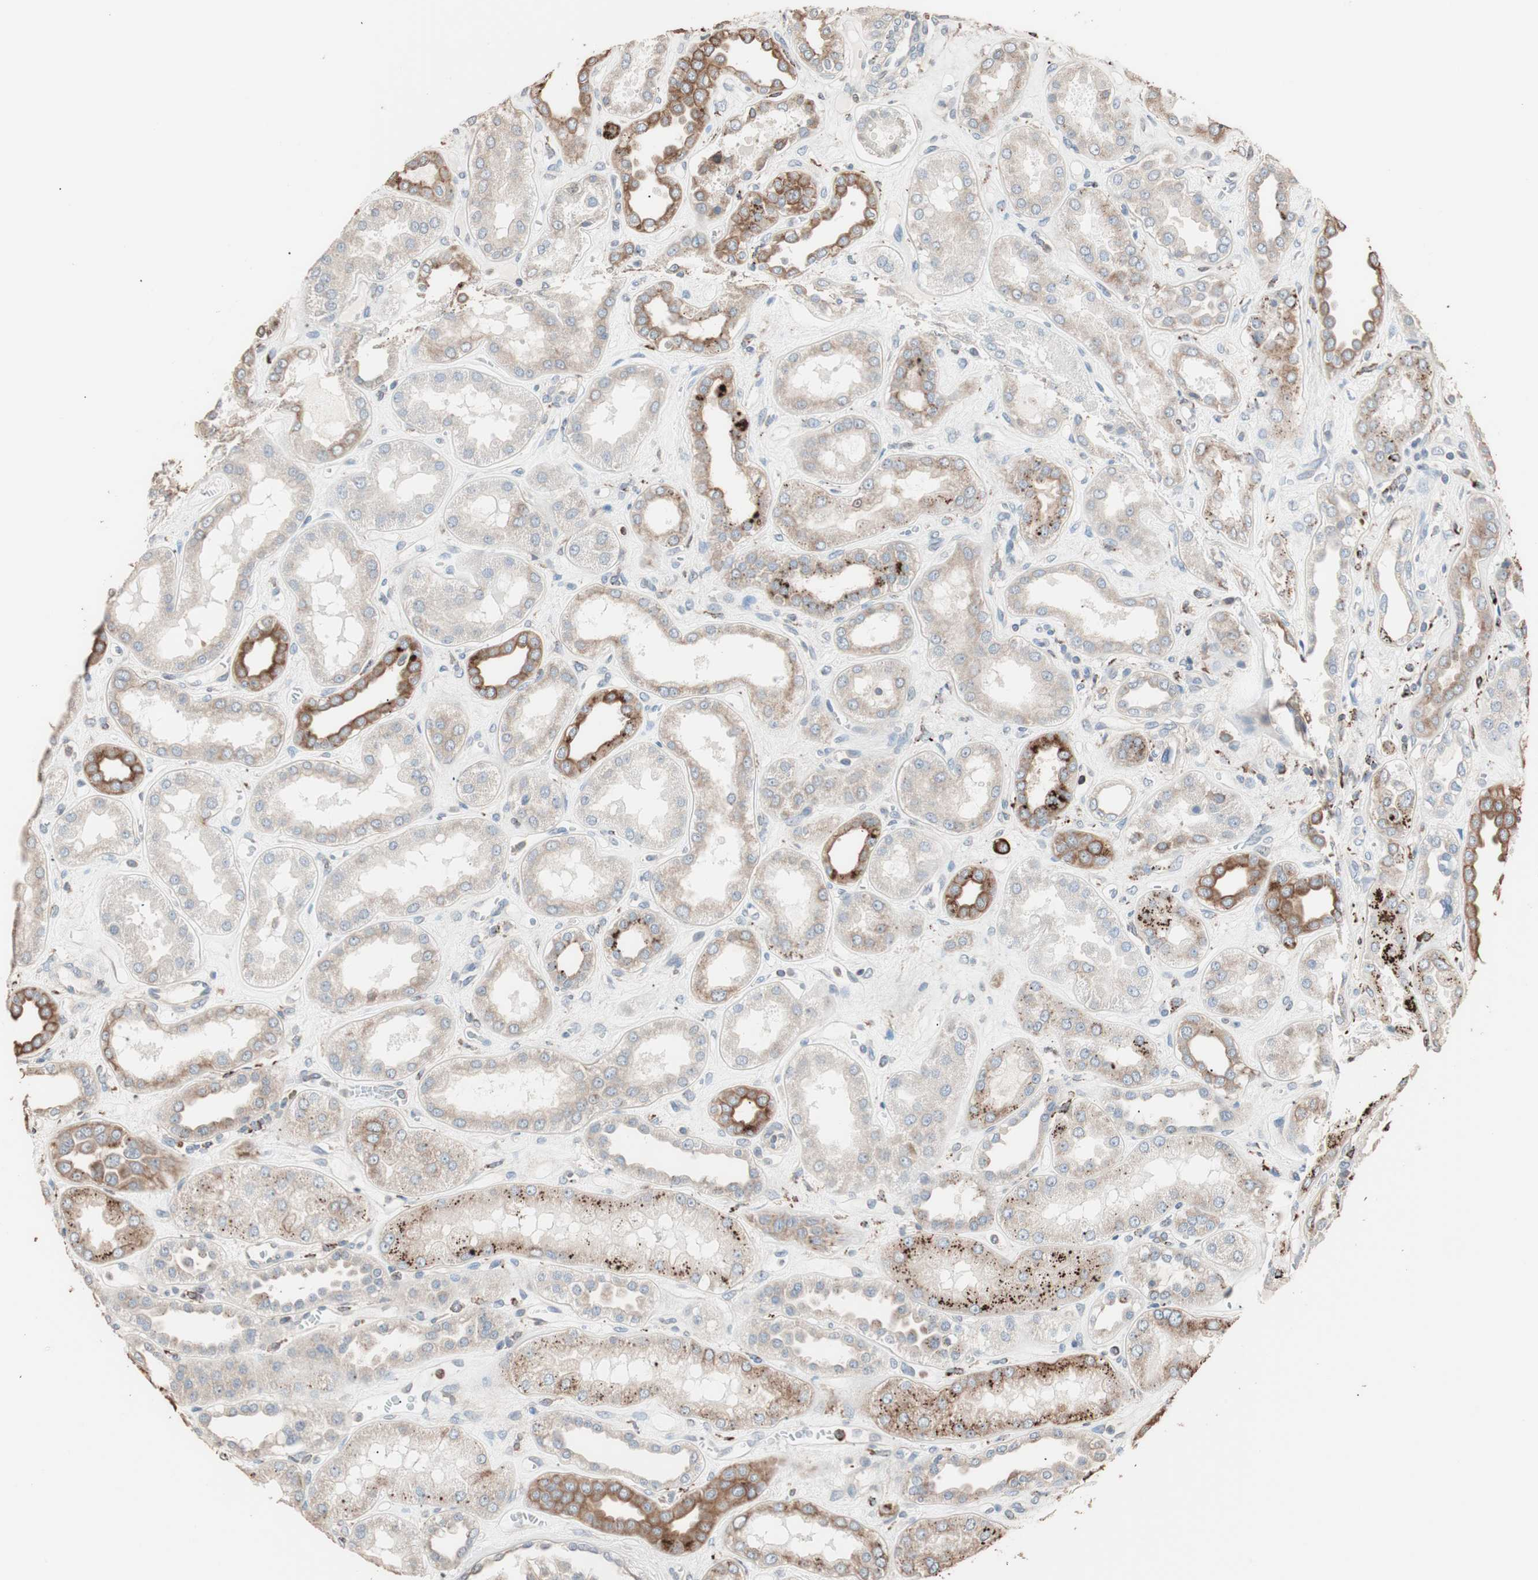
{"staining": {"intensity": "weak", "quantity": "25%-75%", "location": "cytoplasmic/membranous"}, "tissue": "kidney", "cell_type": "Cells in glomeruli", "image_type": "normal", "snomed": [{"axis": "morphology", "description": "Normal tissue, NOS"}, {"axis": "topography", "description": "Kidney"}], "caption": "Normal kidney displays weak cytoplasmic/membranous expression in about 25%-75% of cells in glomeruli, visualized by immunohistochemistry. The protein is stained brown, and the nuclei are stained in blue (DAB IHC with brightfield microscopy, high magnification).", "gene": "CCT3", "patient": {"sex": "male", "age": 59}}